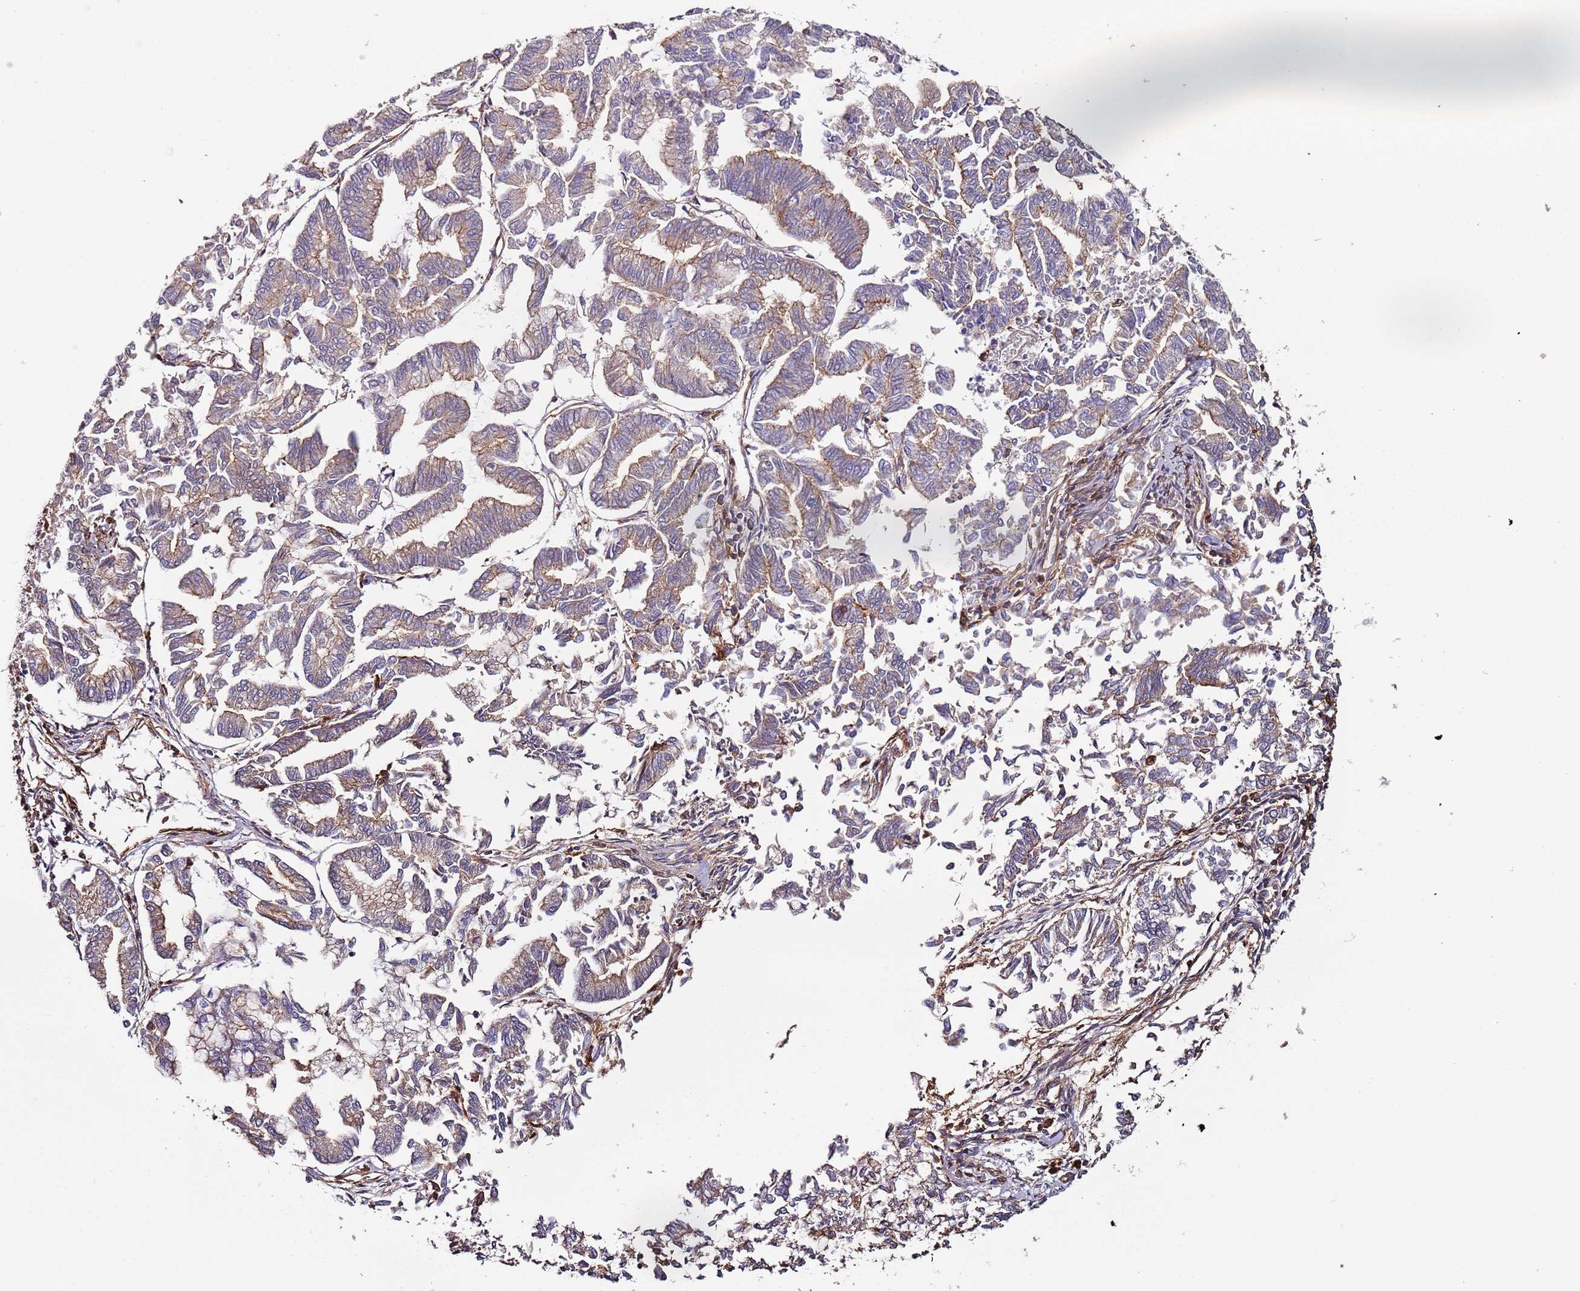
{"staining": {"intensity": "weak", "quantity": "25%-75%", "location": "cytoplasmic/membranous"}, "tissue": "endometrial cancer", "cell_type": "Tumor cells", "image_type": "cancer", "snomed": [{"axis": "morphology", "description": "Adenocarcinoma, NOS"}, {"axis": "topography", "description": "Endometrium"}], "caption": "Weak cytoplasmic/membranous expression for a protein is seen in about 25%-75% of tumor cells of adenocarcinoma (endometrial) using immunohistochemistry.", "gene": "CYP2U1", "patient": {"sex": "female", "age": 79}}